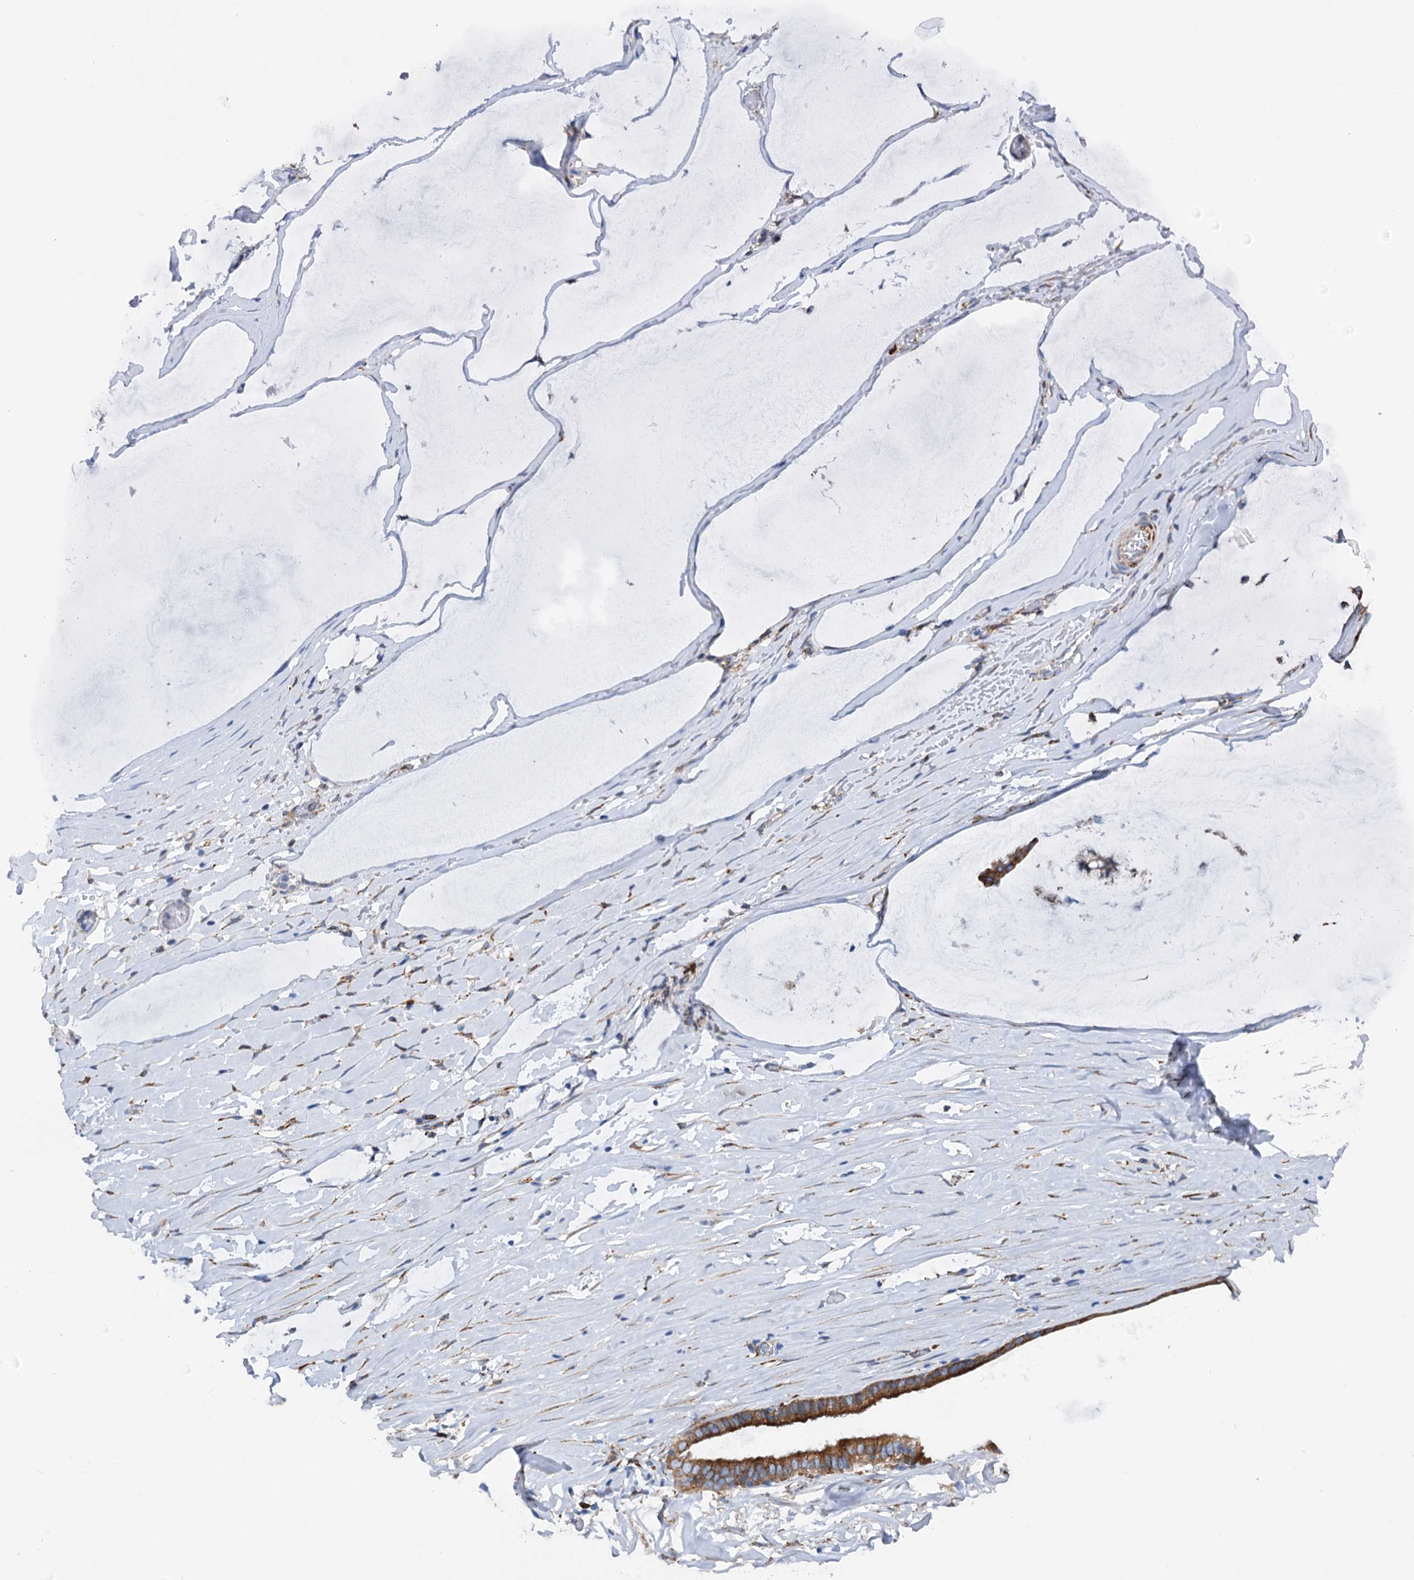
{"staining": {"intensity": "moderate", "quantity": ">75%", "location": "cytoplasmic/membranous"}, "tissue": "ovarian cancer", "cell_type": "Tumor cells", "image_type": "cancer", "snomed": [{"axis": "morphology", "description": "Cystadenocarcinoma, mucinous, NOS"}, {"axis": "topography", "description": "Ovary"}], "caption": "Human mucinous cystadenocarcinoma (ovarian) stained for a protein (brown) displays moderate cytoplasmic/membranous positive positivity in about >75% of tumor cells.", "gene": "SHE", "patient": {"sex": "female", "age": 73}}